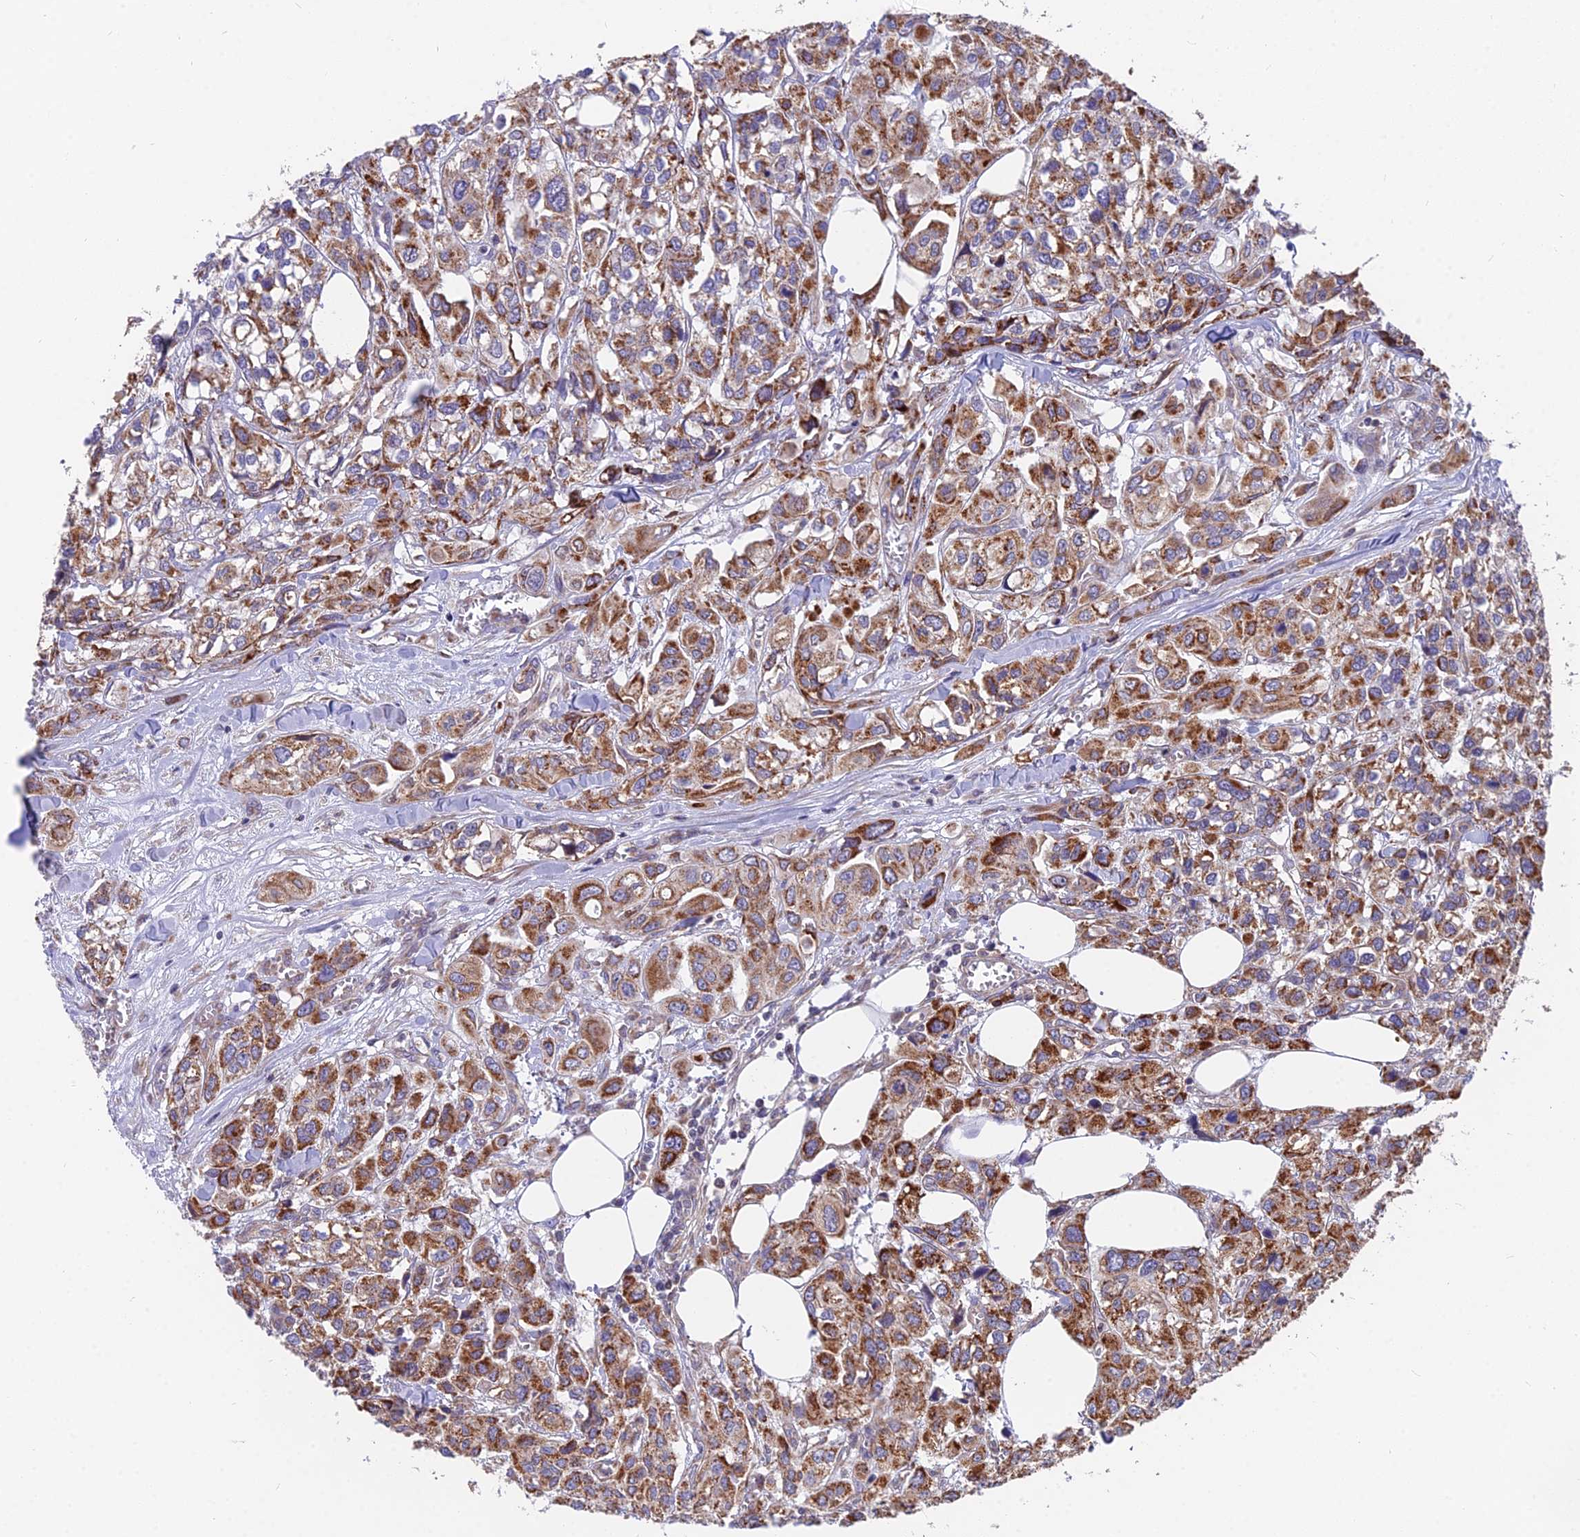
{"staining": {"intensity": "moderate", "quantity": ">75%", "location": "cytoplasmic/membranous"}, "tissue": "urothelial cancer", "cell_type": "Tumor cells", "image_type": "cancer", "snomed": [{"axis": "morphology", "description": "Urothelial carcinoma, High grade"}, {"axis": "topography", "description": "Urinary bladder"}], "caption": "This histopathology image displays IHC staining of urothelial cancer, with medium moderate cytoplasmic/membranous staining in about >75% of tumor cells.", "gene": "TBC1D20", "patient": {"sex": "male", "age": 67}}